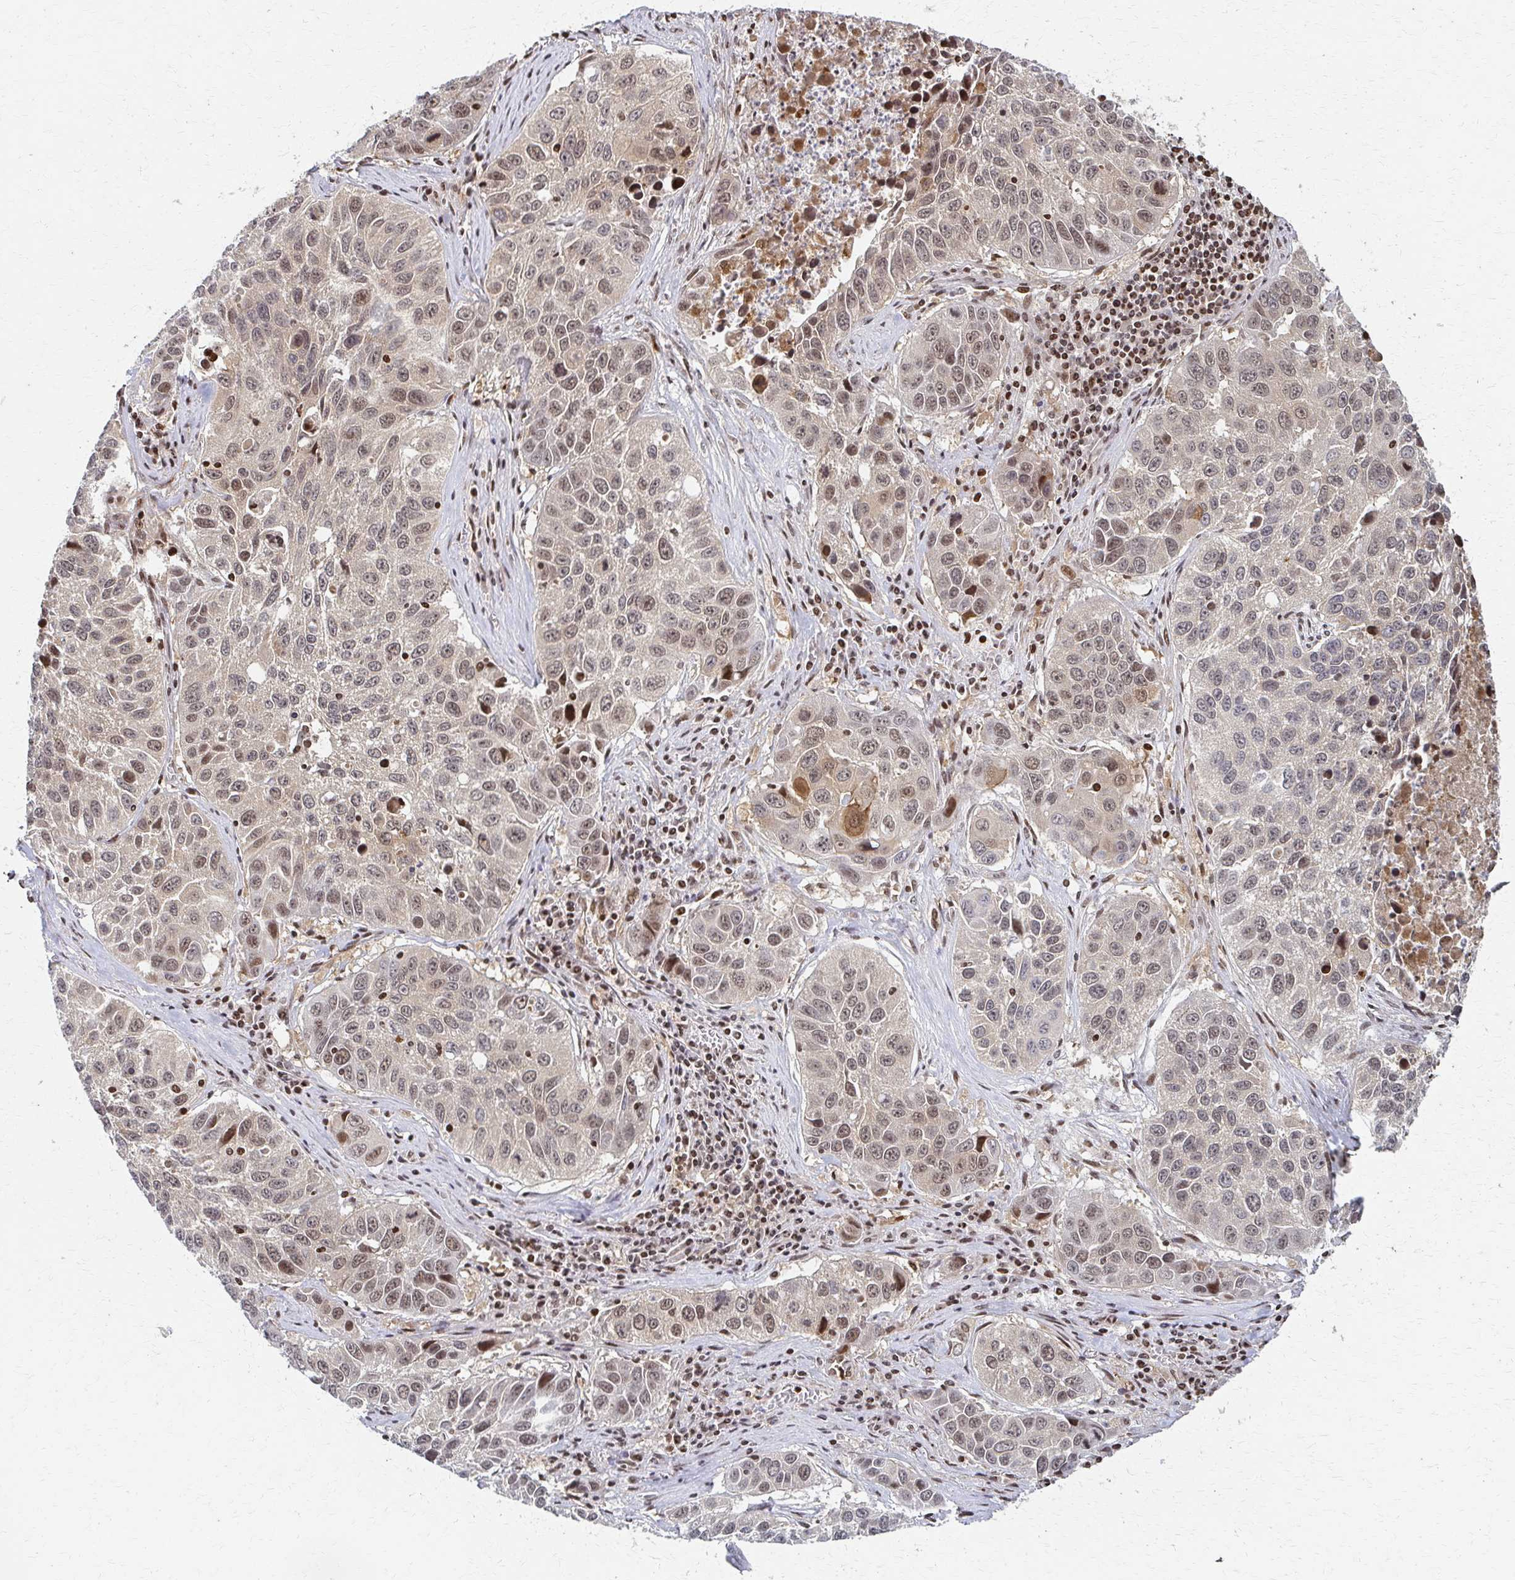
{"staining": {"intensity": "weak", "quantity": "<25%", "location": "nuclear"}, "tissue": "lung cancer", "cell_type": "Tumor cells", "image_type": "cancer", "snomed": [{"axis": "morphology", "description": "Squamous cell carcinoma, NOS"}, {"axis": "topography", "description": "Lung"}], "caption": "IHC micrograph of human lung squamous cell carcinoma stained for a protein (brown), which demonstrates no staining in tumor cells. (DAB (3,3'-diaminobenzidine) immunohistochemistry (IHC) visualized using brightfield microscopy, high magnification).", "gene": "PSMD7", "patient": {"sex": "female", "age": 61}}